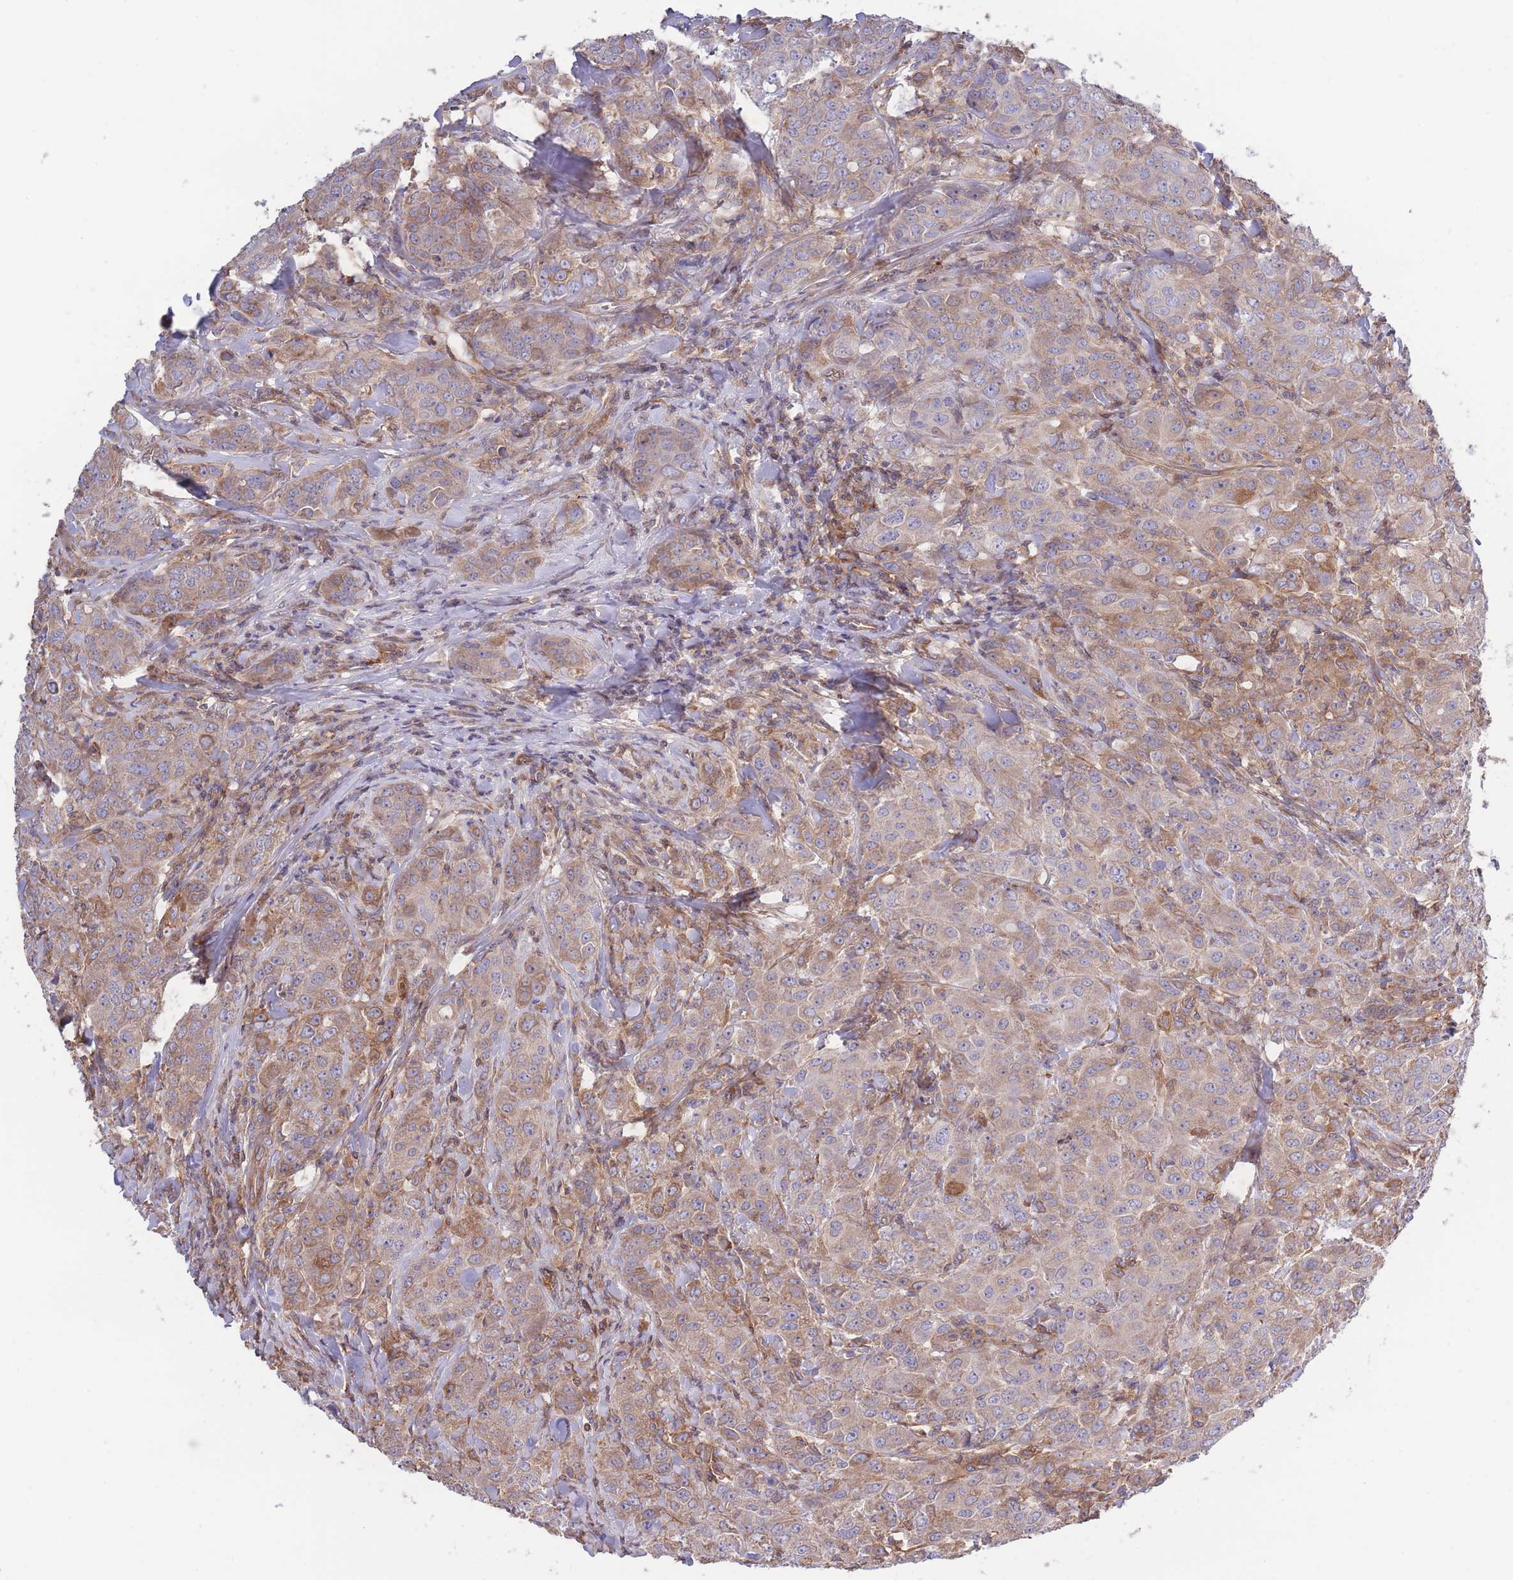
{"staining": {"intensity": "moderate", "quantity": "25%-75%", "location": "cytoplasmic/membranous"}, "tissue": "breast cancer", "cell_type": "Tumor cells", "image_type": "cancer", "snomed": [{"axis": "morphology", "description": "Duct carcinoma"}, {"axis": "topography", "description": "Breast"}], "caption": "There is medium levels of moderate cytoplasmic/membranous staining in tumor cells of breast cancer (infiltrating ductal carcinoma), as demonstrated by immunohistochemical staining (brown color).", "gene": "LRRN4CL", "patient": {"sex": "female", "age": 43}}